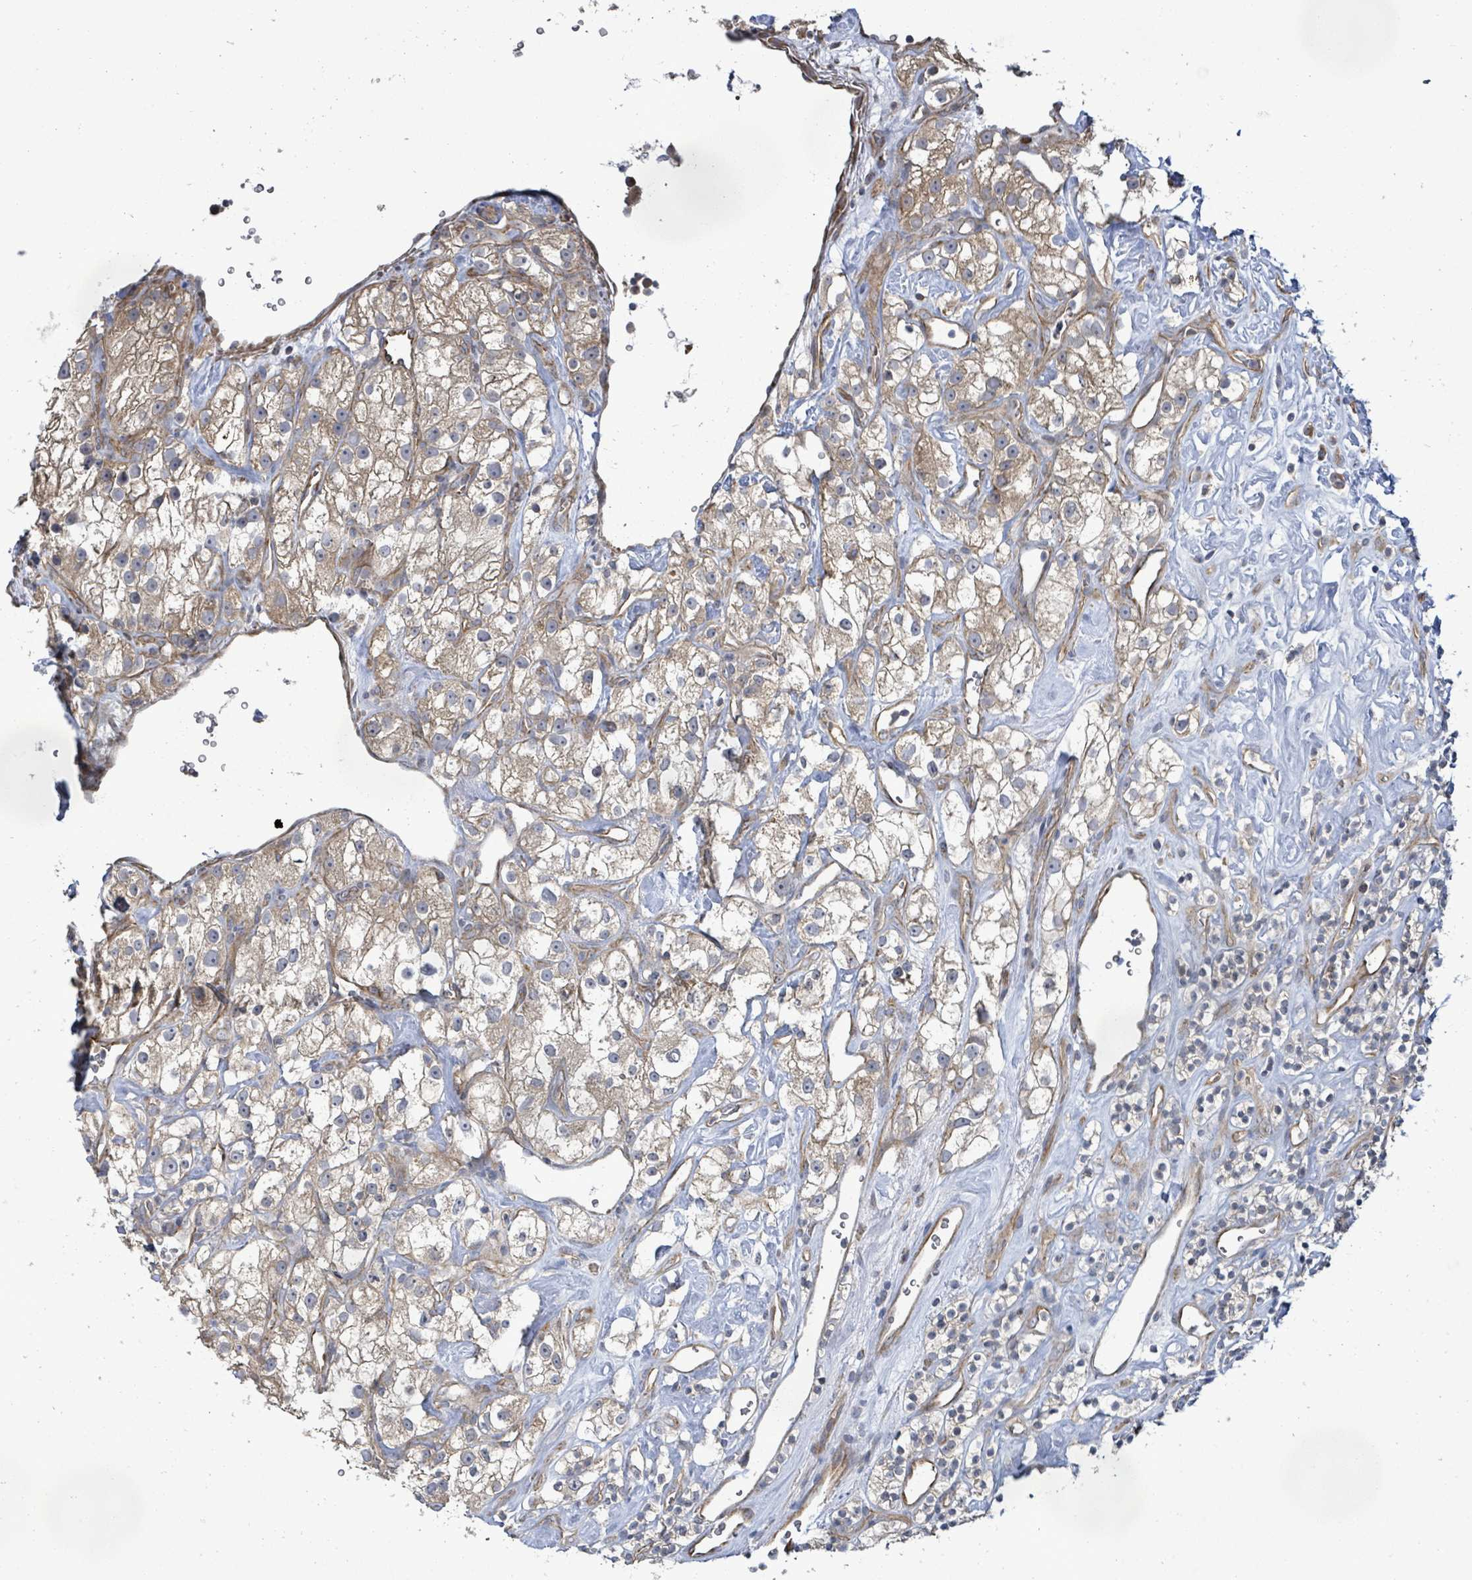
{"staining": {"intensity": "moderate", "quantity": ">75%", "location": "cytoplasmic/membranous"}, "tissue": "renal cancer", "cell_type": "Tumor cells", "image_type": "cancer", "snomed": [{"axis": "morphology", "description": "Adenocarcinoma, NOS"}, {"axis": "topography", "description": "Kidney"}], "caption": "Renal adenocarcinoma stained with a protein marker demonstrates moderate staining in tumor cells.", "gene": "KBTBD11", "patient": {"sex": "male", "age": 77}}